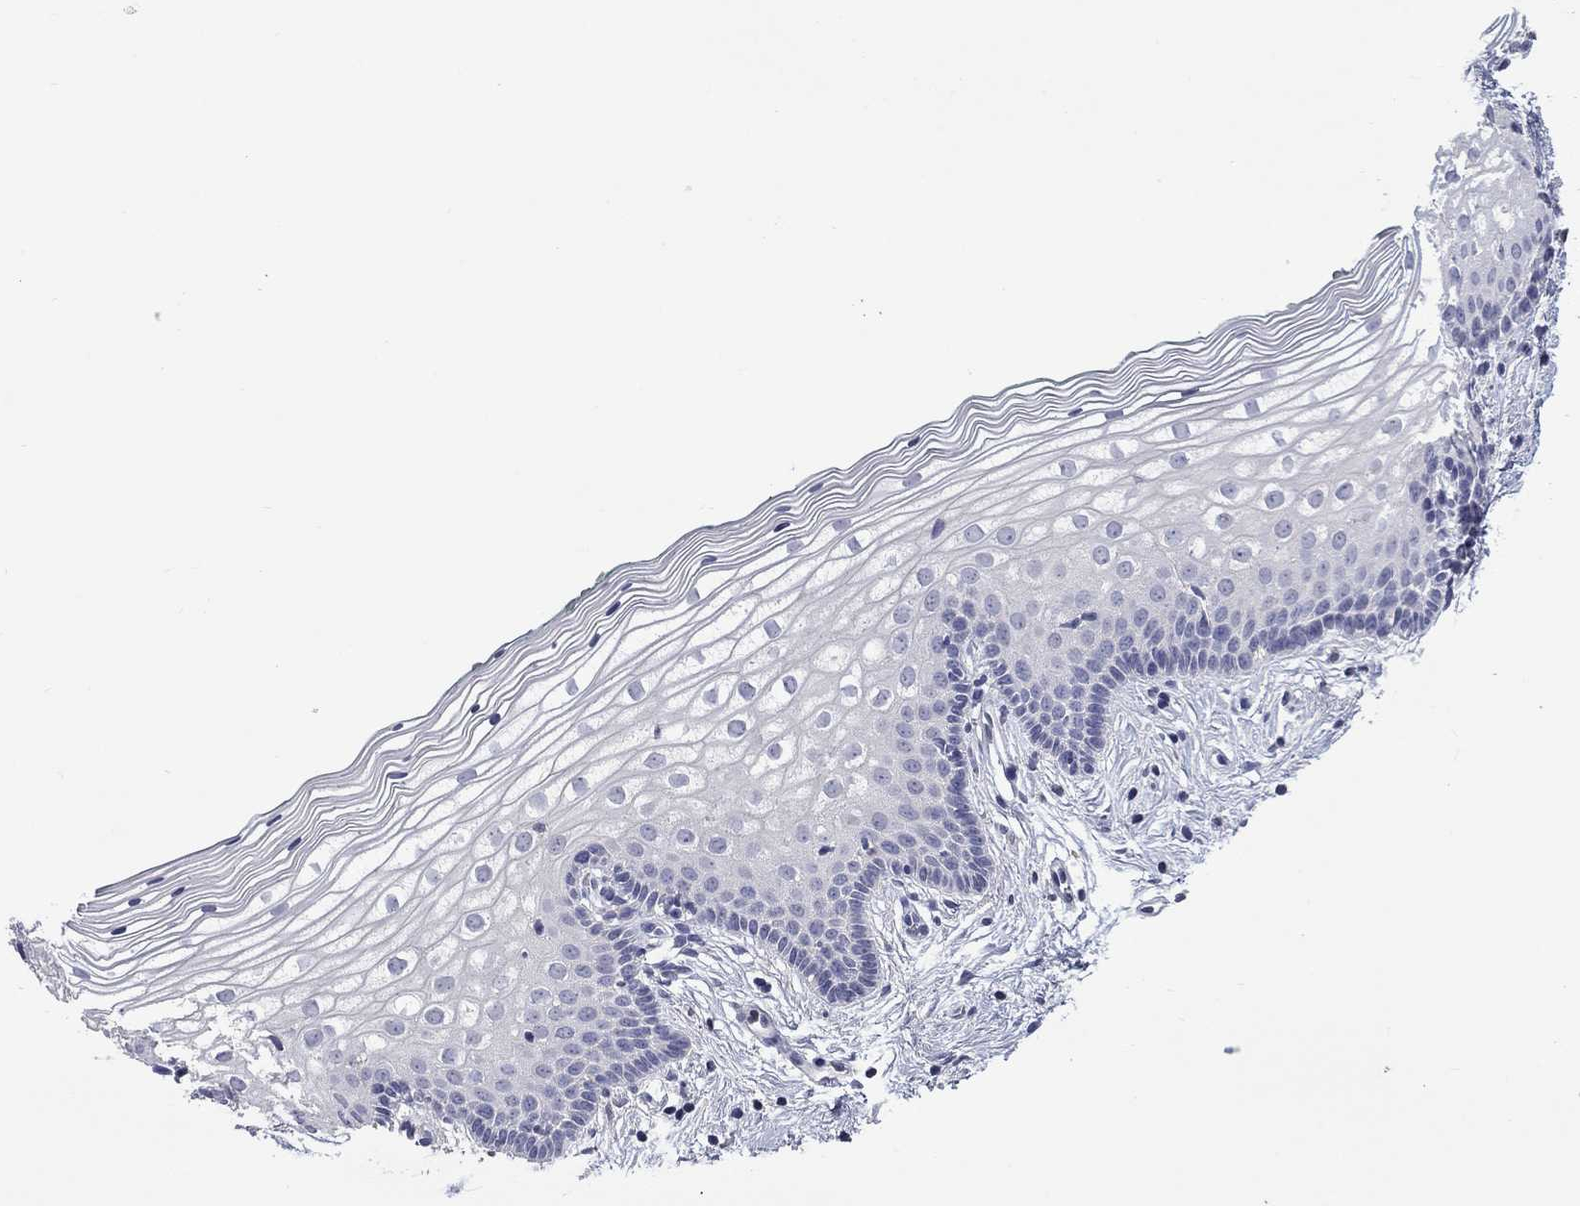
{"staining": {"intensity": "negative", "quantity": "none", "location": "none"}, "tissue": "vagina", "cell_type": "Squamous epithelial cells", "image_type": "normal", "snomed": [{"axis": "morphology", "description": "Normal tissue, NOS"}, {"axis": "topography", "description": "Vagina"}], "caption": "Micrograph shows no significant protein staining in squamous epithelial cells of unremarkable vagina. (DAB (3,3'-diaminobenzidine) IHC visualized using brightfield microscopy, high magnification).", "gene": "PLEK", "patient": {"sex": "female", "age": 36}}